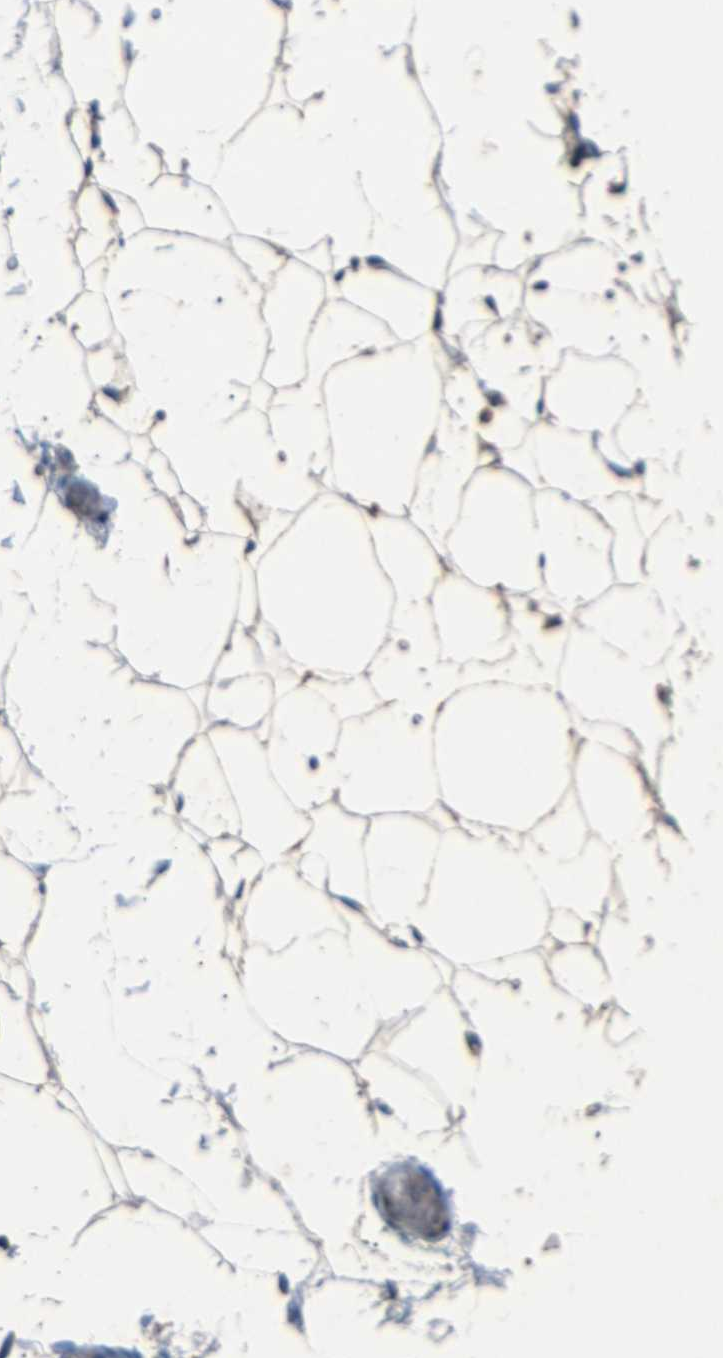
{"staining": {"intensity": "weak", "quantity": "25%-75%", "location": "cytoplasmic/membranous"}, "tissue": "adipose tissue", "cell_type": "Adipocytes", "image_type": "normal", "snomed": [{"axis": "morphology", "description": "Normal tissue, NOS"}, {"axis": "topography", "description": "Breast"}, {"axis": "topography", "description": "Soft tissue"}], "caption": "Immunohistochemistry histopathology image of normal adipose tissue: human adipose tissue stained using immunohistochemistry (IHC) reveals low levels of weak protein expression localized specifically in the cytoplasmic/membranous of adipocytes, appearing as a cytoplasmic/membranous brown color.", "gene": "NETO2", "patient": {"sex": "female", "age": 75}}